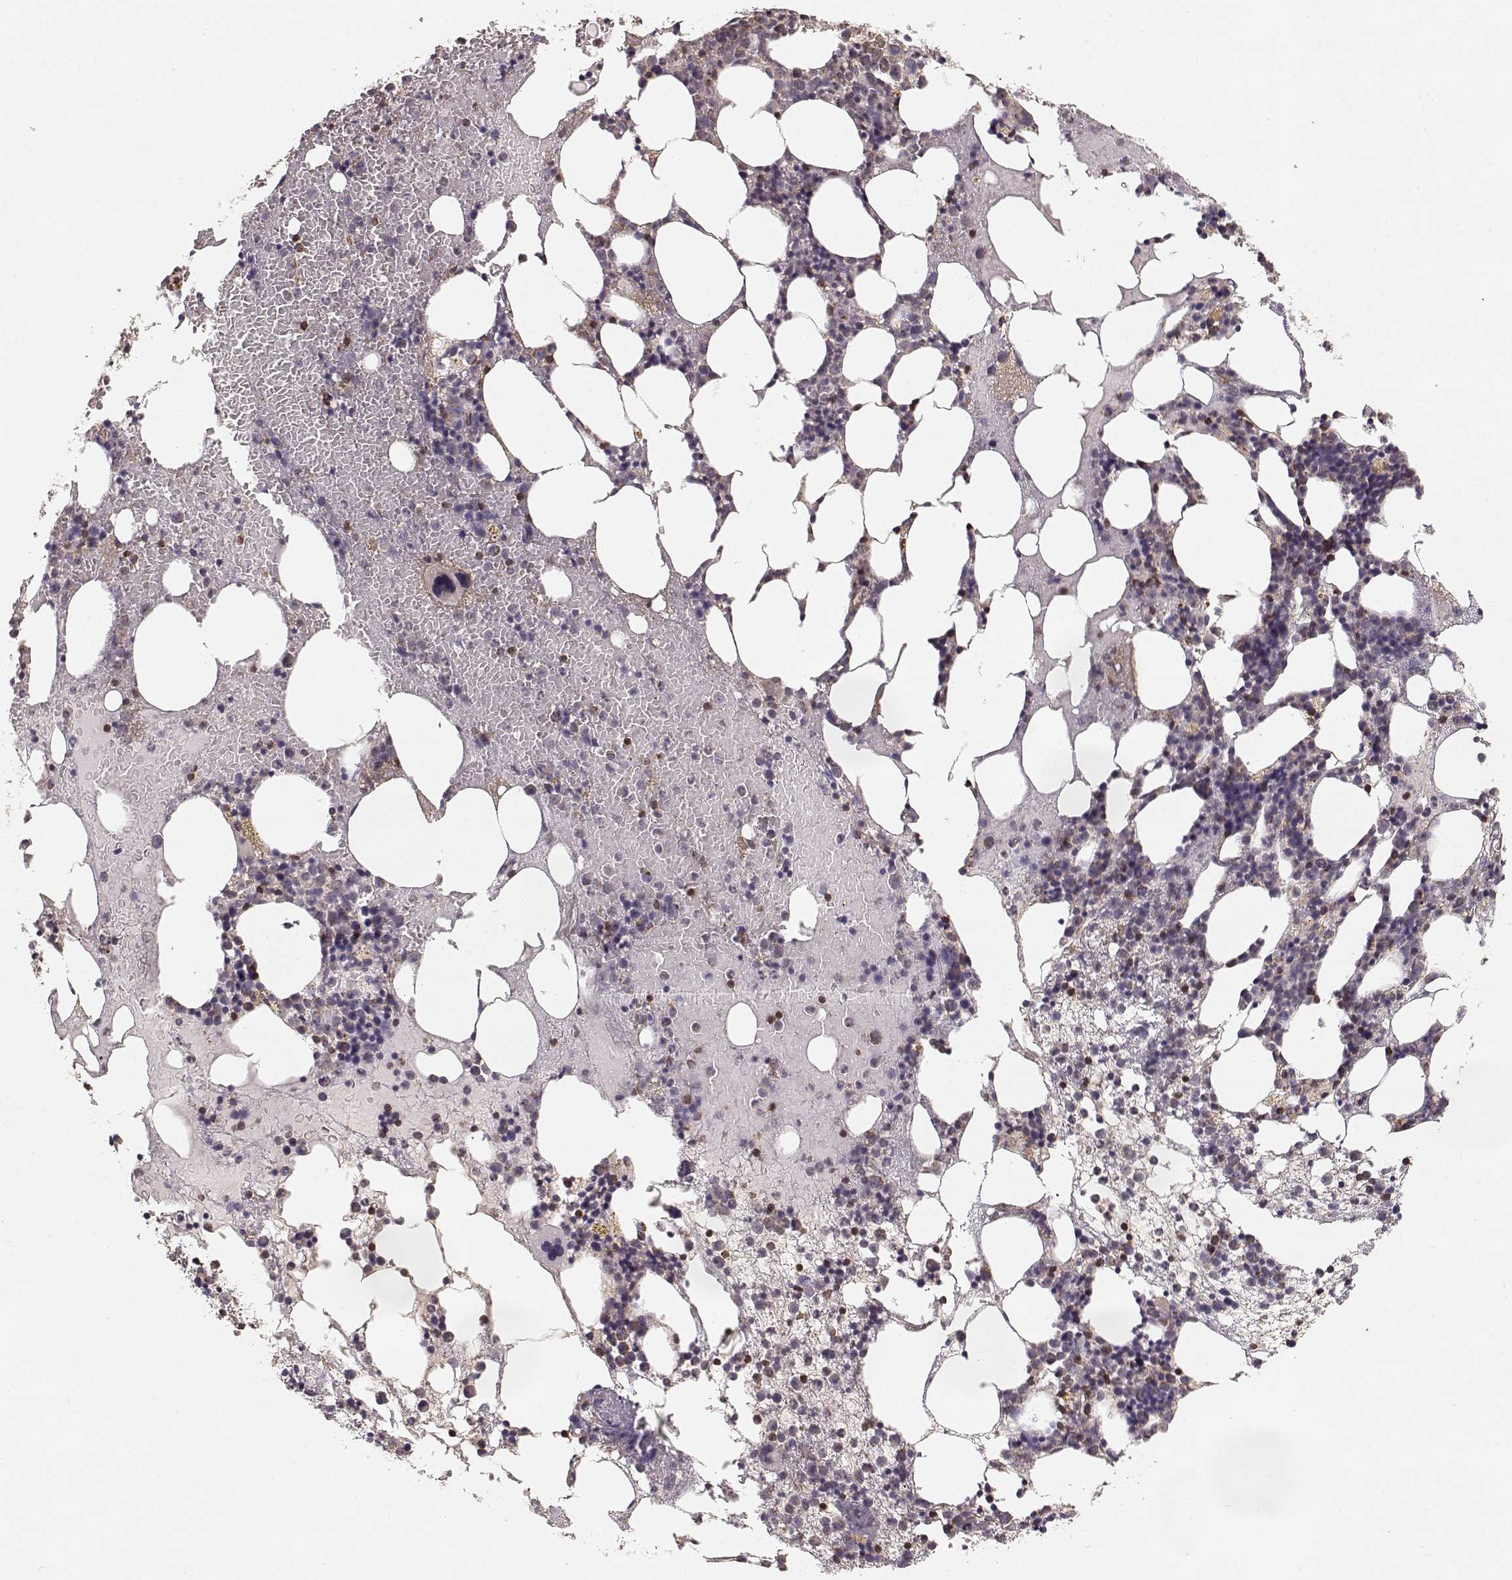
{"staining": {"intensity": "strong", "quantity": "<25%", "location": "cytoplasmic/membranous"}, "tissue": "bone marrow", "cell_type": "Hematopoietic cells", "image_type": "normal", "snomed": [{"axis": "morphology", "description": "Normal tissue, NOS"}, {"axis": "topography", "description": "Bone marrow"}], "caption": "Protein staining by IHC shows strong cytoplasmic/membranous expression in approximately <25% of hematopoietic cells in normal bone marrow. (Stains: DAB (3,3'-diaminobenzidine) in brown, nuclei in blue, Microscopy: brightfield microscopy at high magnification).", "gene": "GRAP2", "patient": {"sex": "male", "age": 54}}